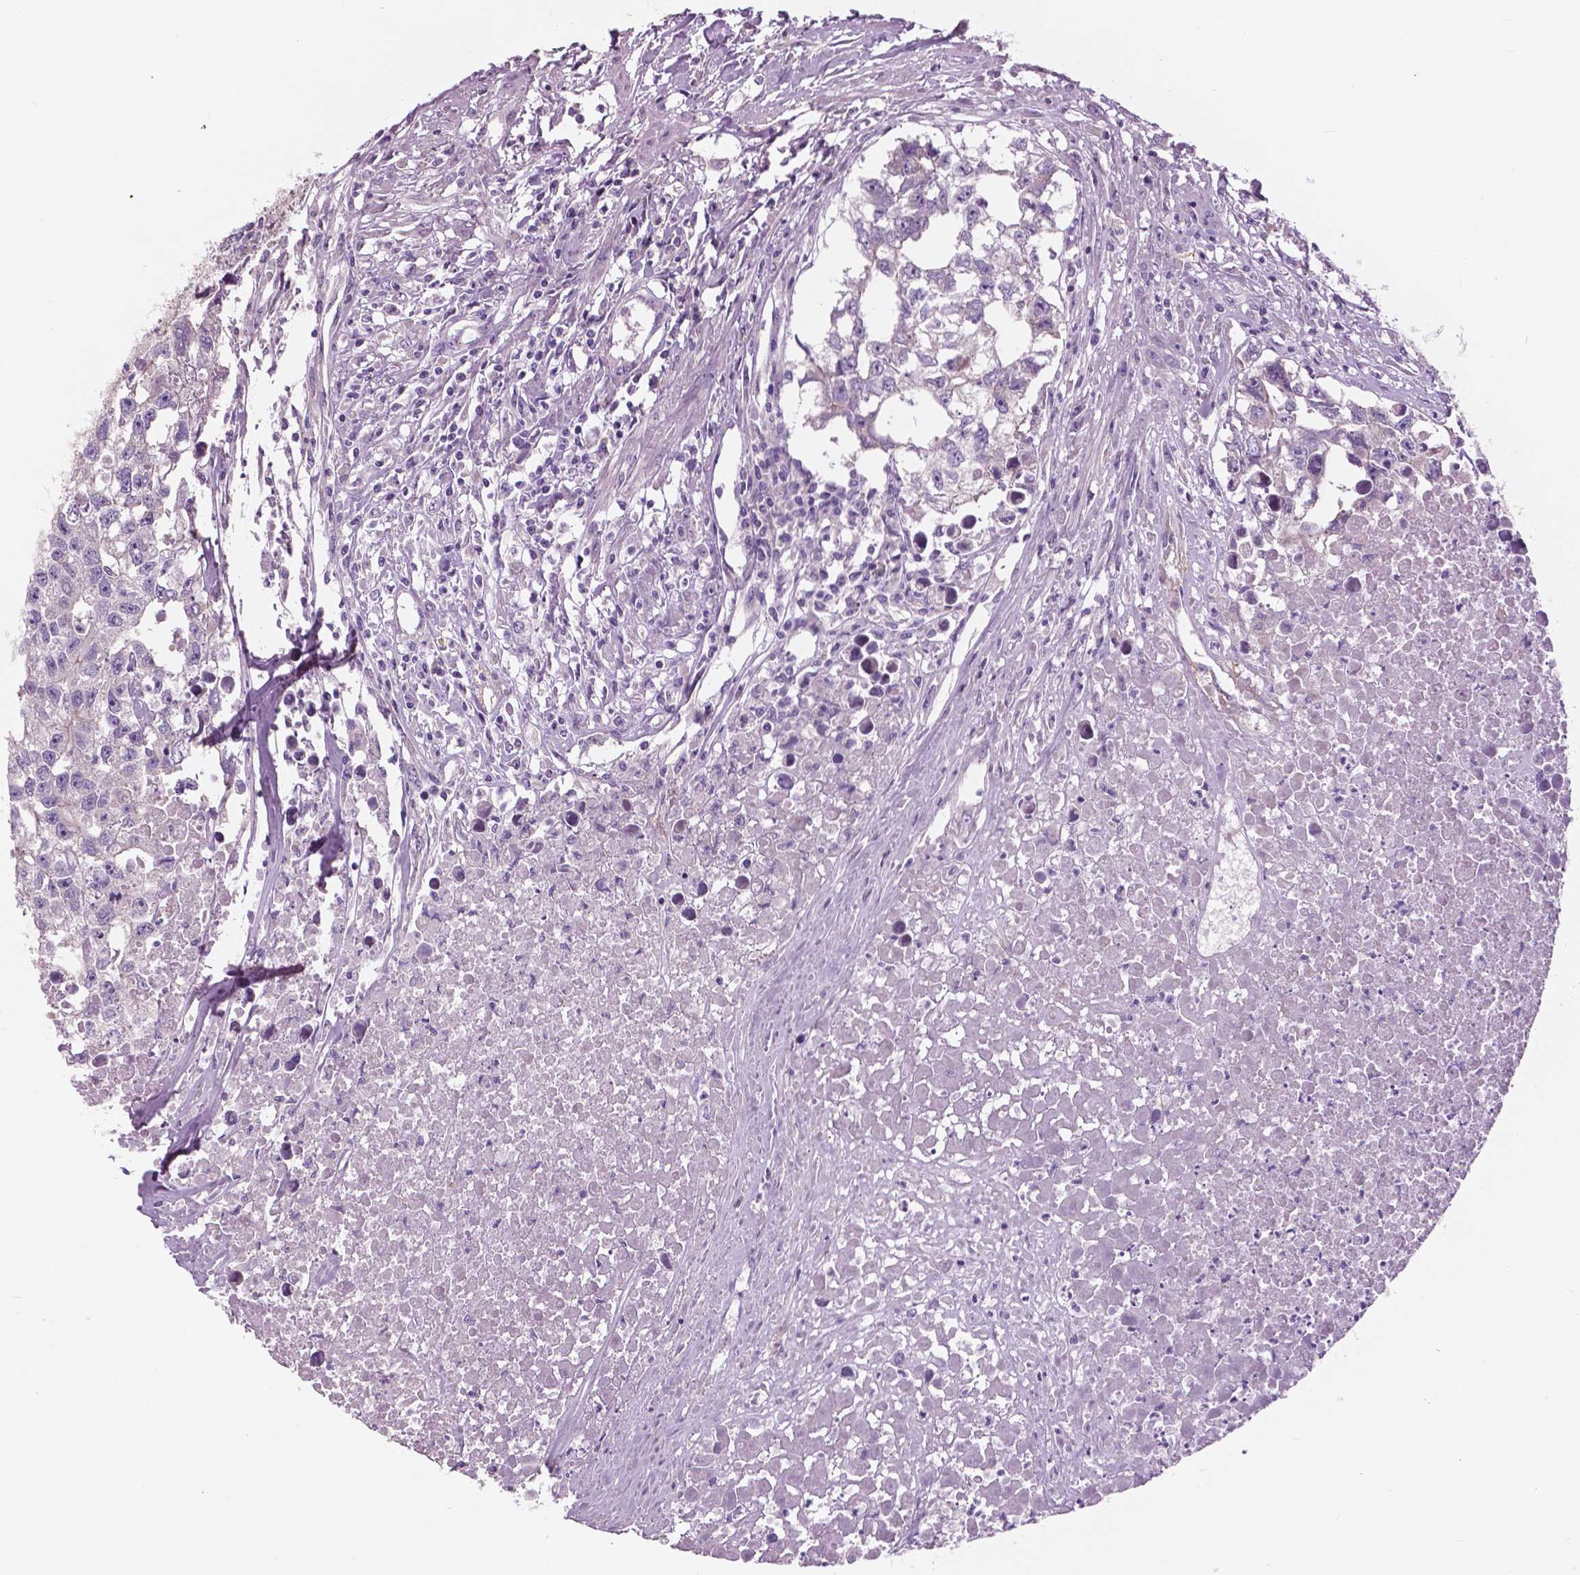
{"staining": {"intensity": "negative", "quantity": "none", "location": "none"}, "tissue": "testis cancer", "cell_type": "Tumor cells", "image_type": "cancer", "snomed": [{"axis": "morphology", "description": "Carcinoma, Embryonal, NOS"}, {"axis": "morphology", "description": "Teratoma, malignant, NOS"}, {"axis": "topography", "description": "Testis"}], "caption": "This is an immunohistochemistry (IHC) micrograph of human malignant teratoma (testis). There is no positivity in tumor cells.", "gene": "SERPINI1", "patient": {"sex": "male", "age": 44}}